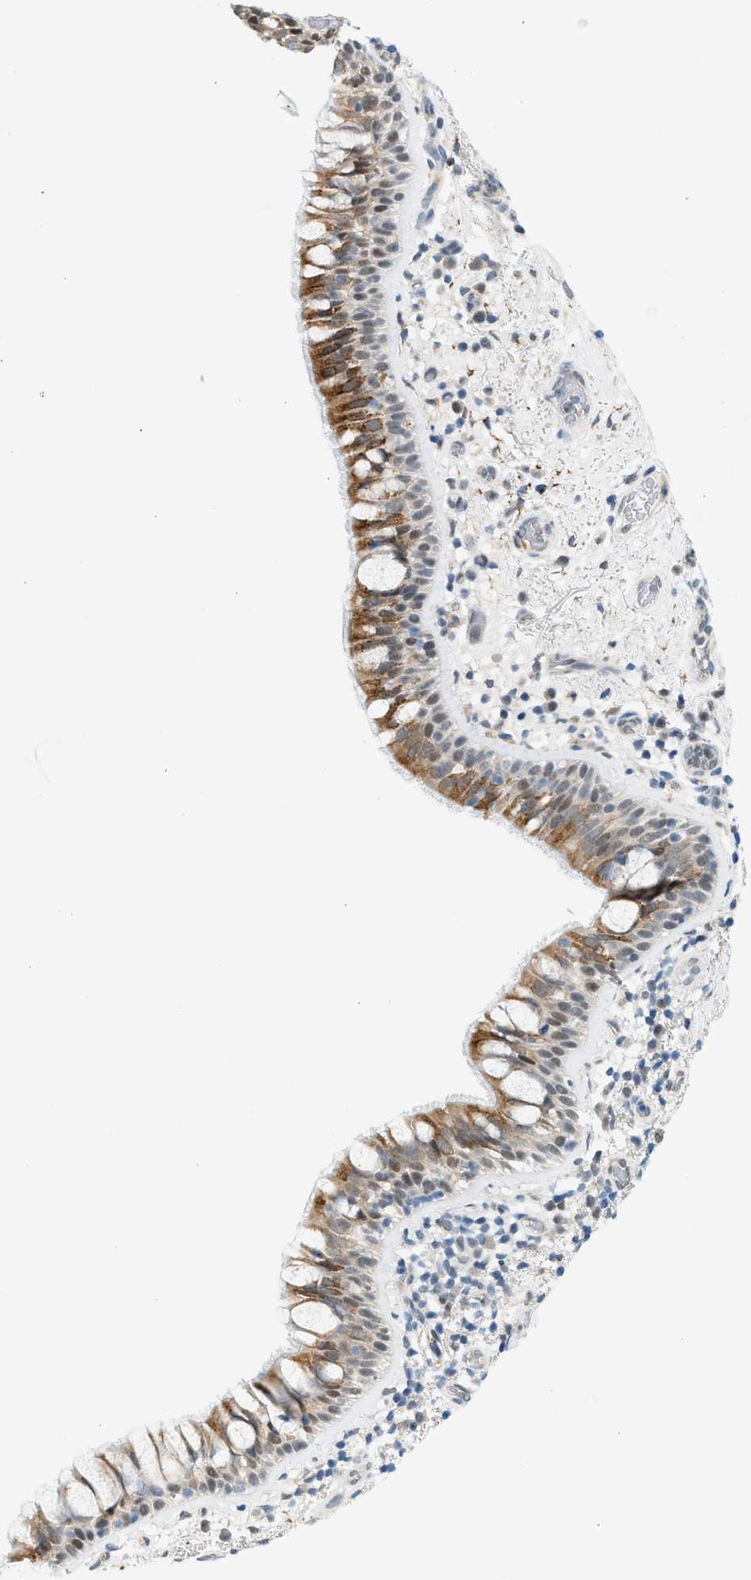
{"staining": {"intensity": "moderate", "quantity": ">75%", "location": "cytoplasmic/membranous"}, "tissue": "bronchus", "cell_type": "Respiratory epithelial cells", "image_type": "normal", "snomed": [{"axis": "morphology", "description": "Normal tissue, NOS"}, {"axis": "morphology", "description": "Inflammation, NOS"}, {"axis": "topography", "description": "Cartilage tissue"}, {"axis": "topography", "description": "Bronchus"}], "caption": "Benign bronchus displays moderate cytoplasmic/membranous positivity in about >75% of respiratory epithelial cells The staining was performed using DAB (3,3'-diaminobenzidine), with brown indicating positive protein expression. Nuclei are stained blue with hematoxylin..", "gene": "HIPK1", "patient": {"sex": "male", "age": 77}}